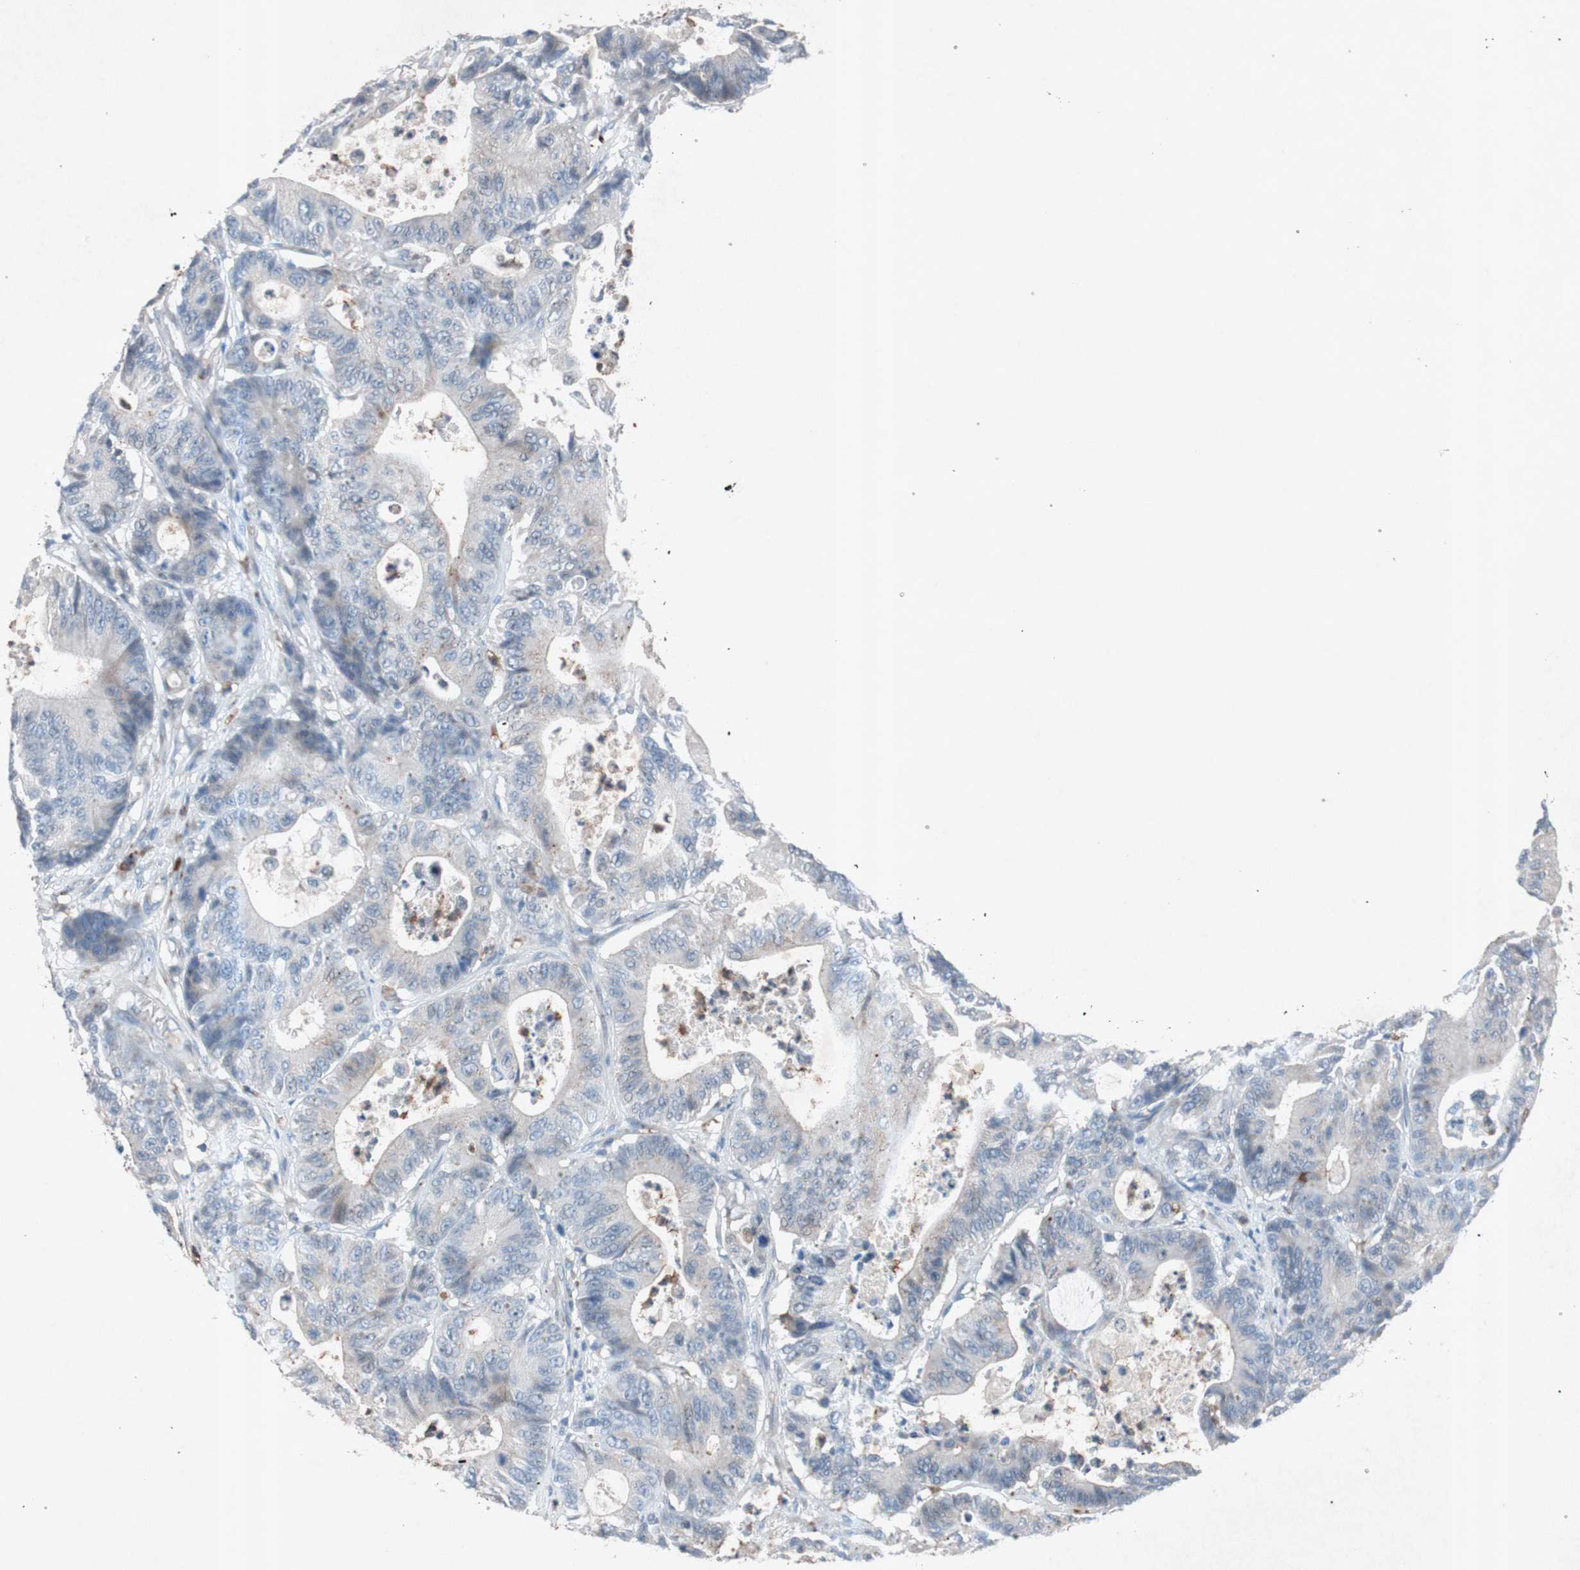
{"staining": {"intensity": "weak", "quantity": "25%-75%", "location": "cytoplasmic/membranous"}, "tissue": "colorectal cancer", "cell_type": "Tumor cells", "image_type": "cancer", "snomed": [{"axis": "morphology", "description": "Adenocarcinoma, NOS"}, {"axis": "topography", "description": "Colon"}], "caption": "Protein expression analysis of human colorectal cancer (adenocarcinoma) reveals weak cytoplasmic/membranous expression in approximately 25%-75% of tumor cells. The staining was performed using DAB (3,3'-diaminobenzidine), with brown indicating positive protein expression. Nuclei are stained blue with hematoxylin.", "gene": "GRB7", "patient": {"sex": "female", "age": 84}}